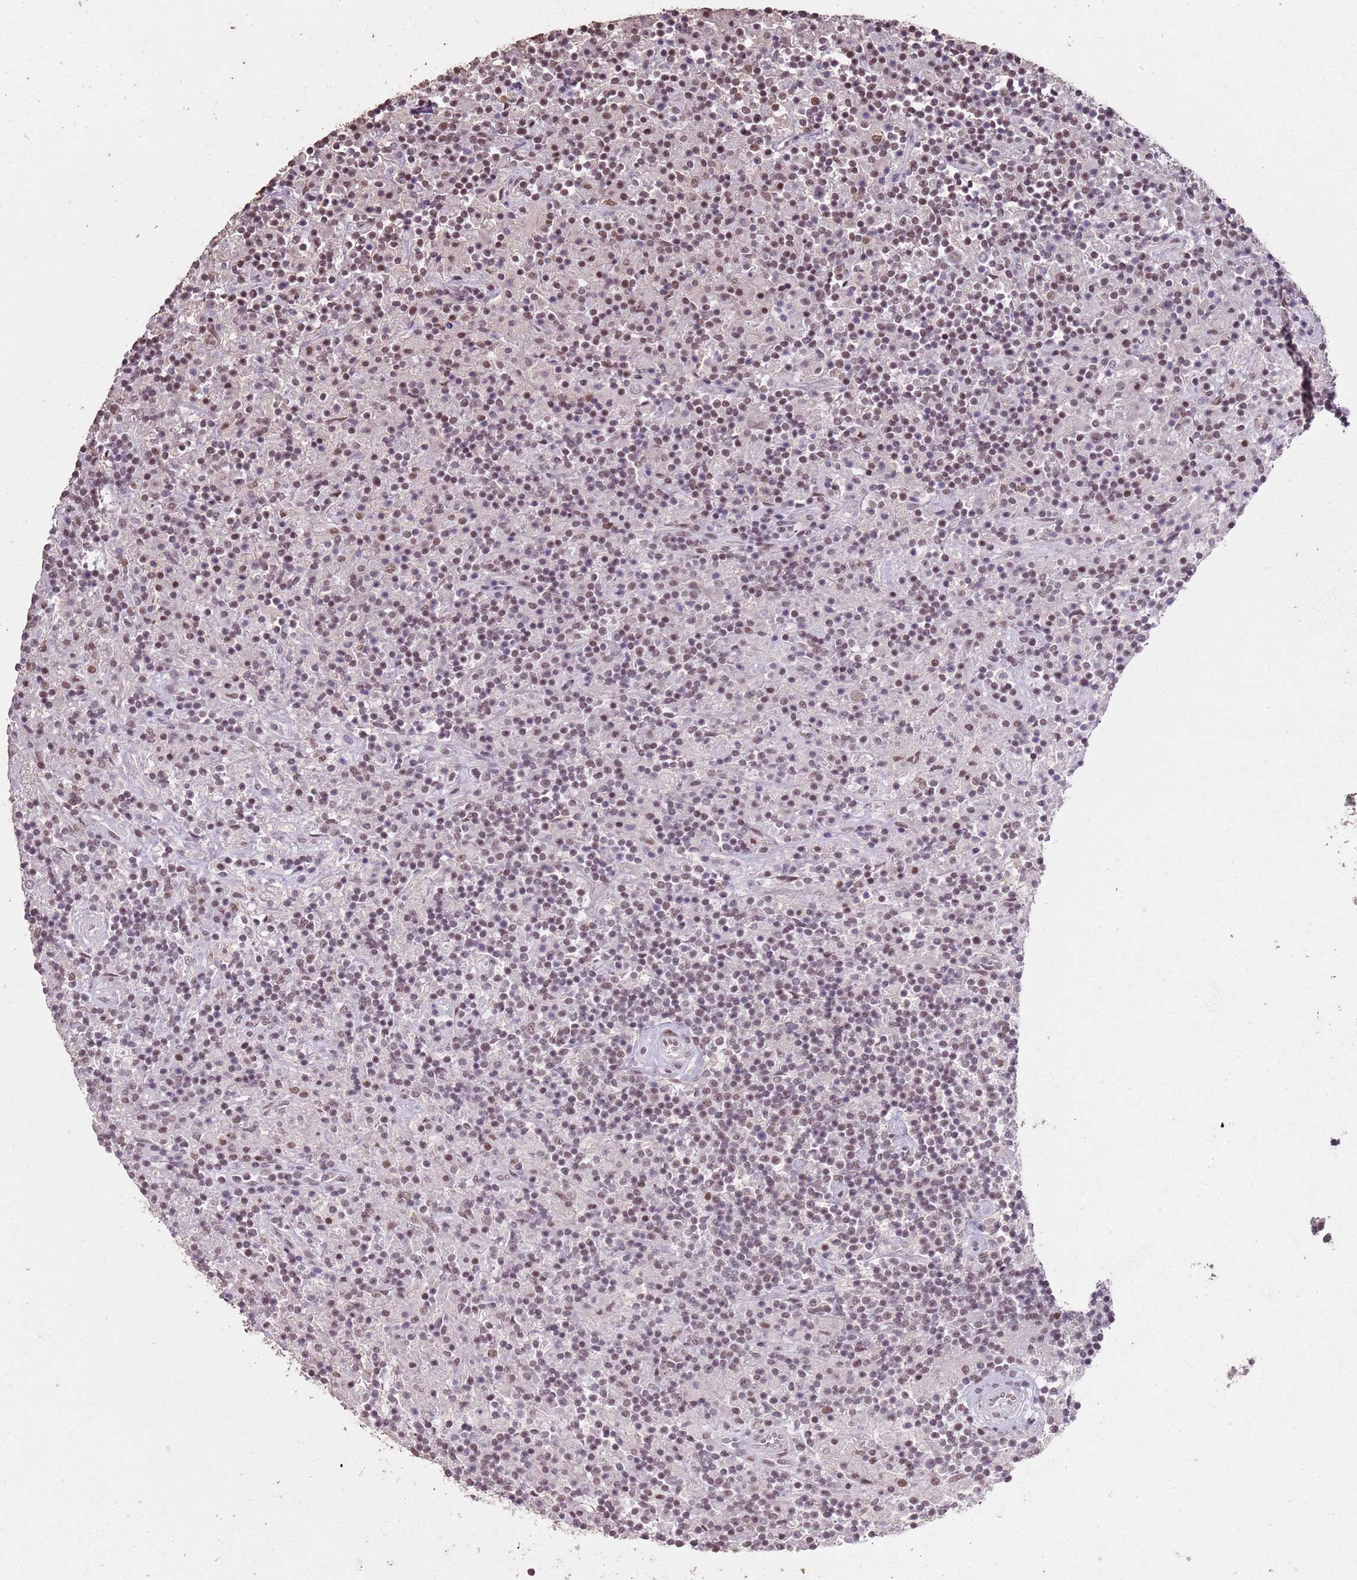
{"staining": {"intensity": "weak", "quantity": "<25%", "location": "nuclear"}, "tissue": "lymphoma", "cell_type": "Tumor cells", "image_type": "cancer", "snomed": [{"axis": "morphology", "description": "Hodgkin's disease, NOS"}, {"axis": "topography", "description": "Lymph node"}], "caption": "A photomicrograph of lymphoma stained for a protein demonstrates no brown staining in tumor cells. Nuclei are stained in blue.", "gene": "ARL14EP", "patient": {"sex": "male", "age": 70}}